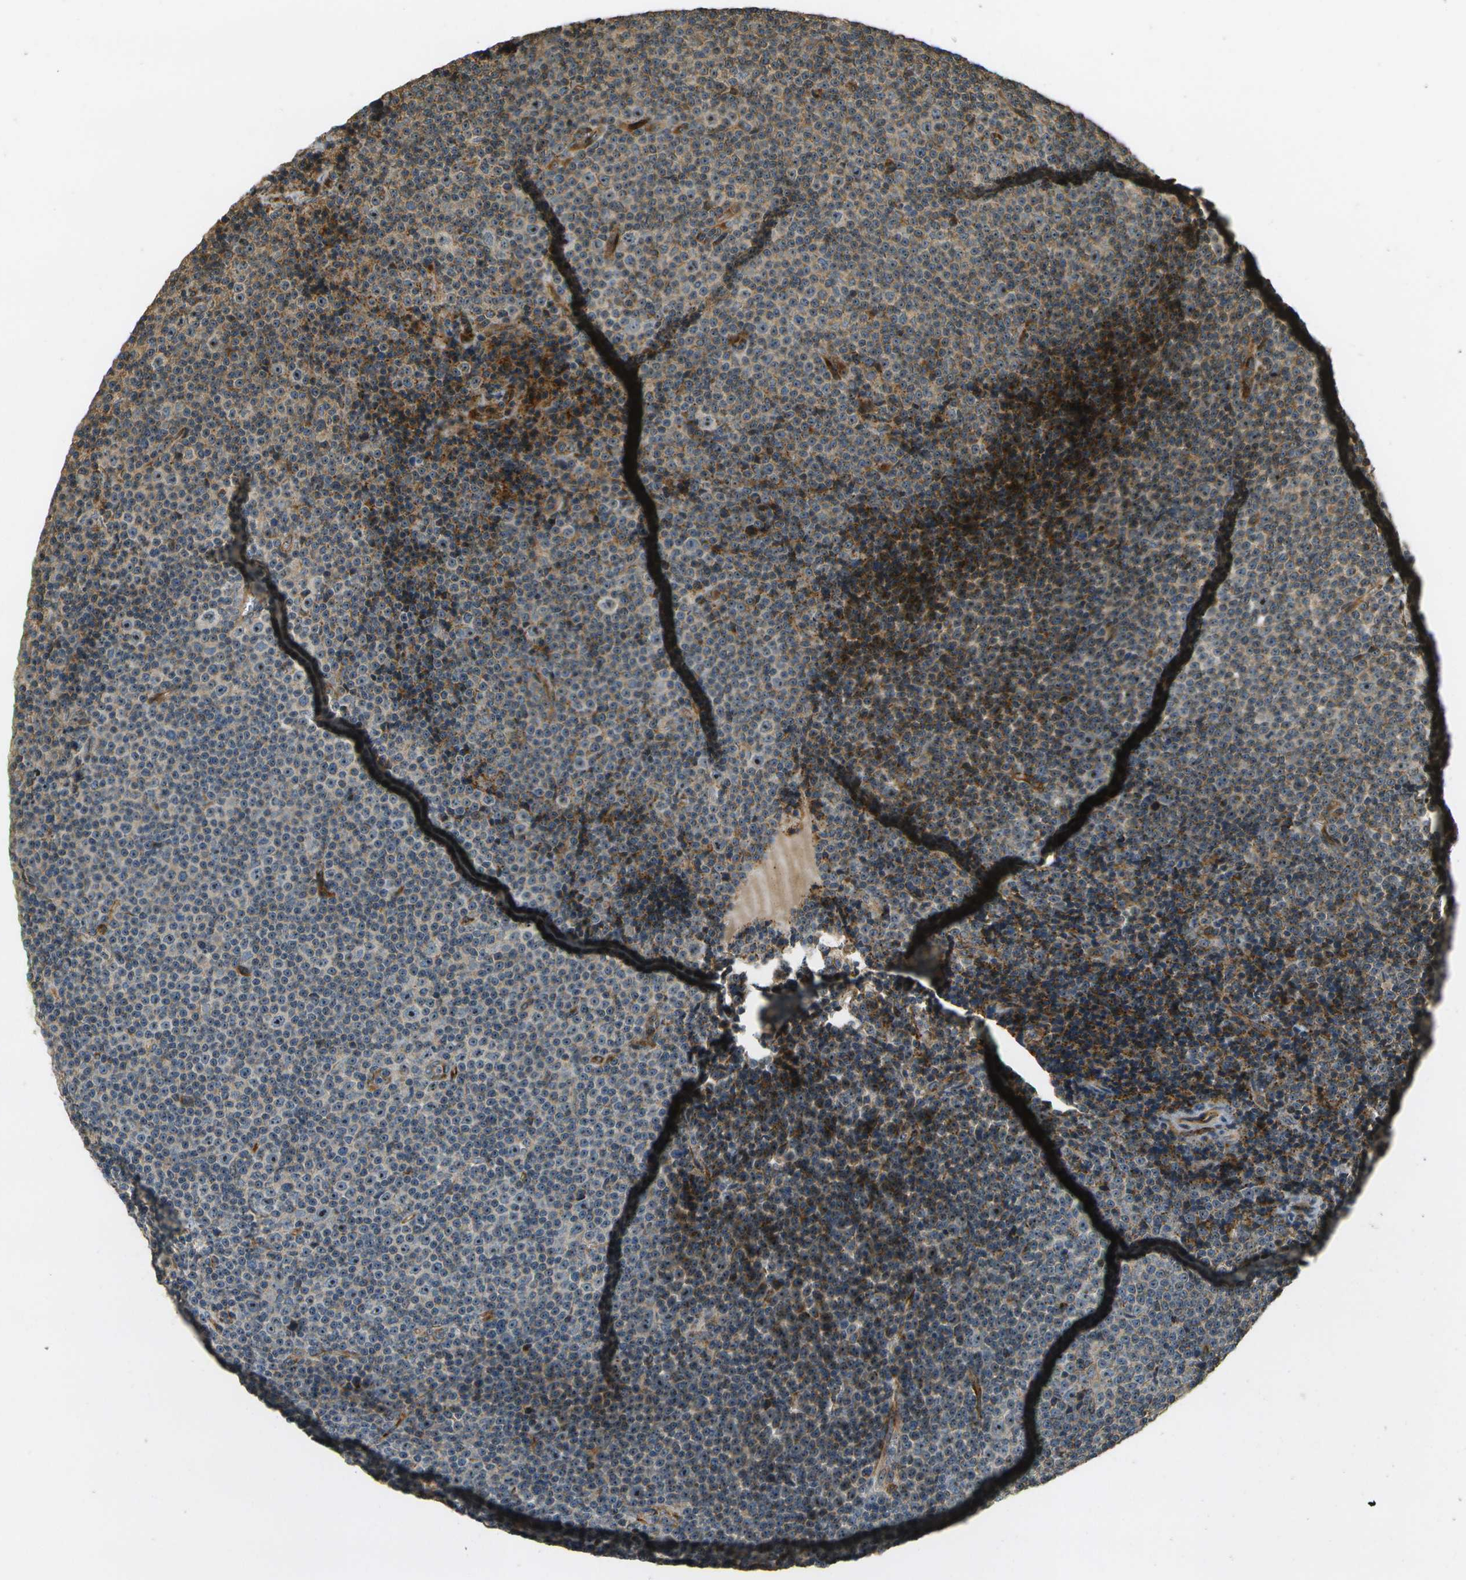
{"staining": {"intensity": "moderate", "quantity": "<25%", "location": "nuclear"}, "tissue": "lymphoma", "cell_type": "Tumor cells", "image_type": "cancer", "snomed": [{"axis": "morphology", "description": "Malignant lymphoma, non-Hodgkin's type, Low grade"}, {"axis": "topography", "description": "Lymph node"}], "caption": "A high-resolution histopathology image shows immunohistochemistry (IHC) staining of malignant lymphoma, non-Hodgkin's type (low-grade), which reveals moderate nuclear staining in about <25% of tumor cells.", "gene": "LRP12", "patient": {"sex": "female", "age": 67}}